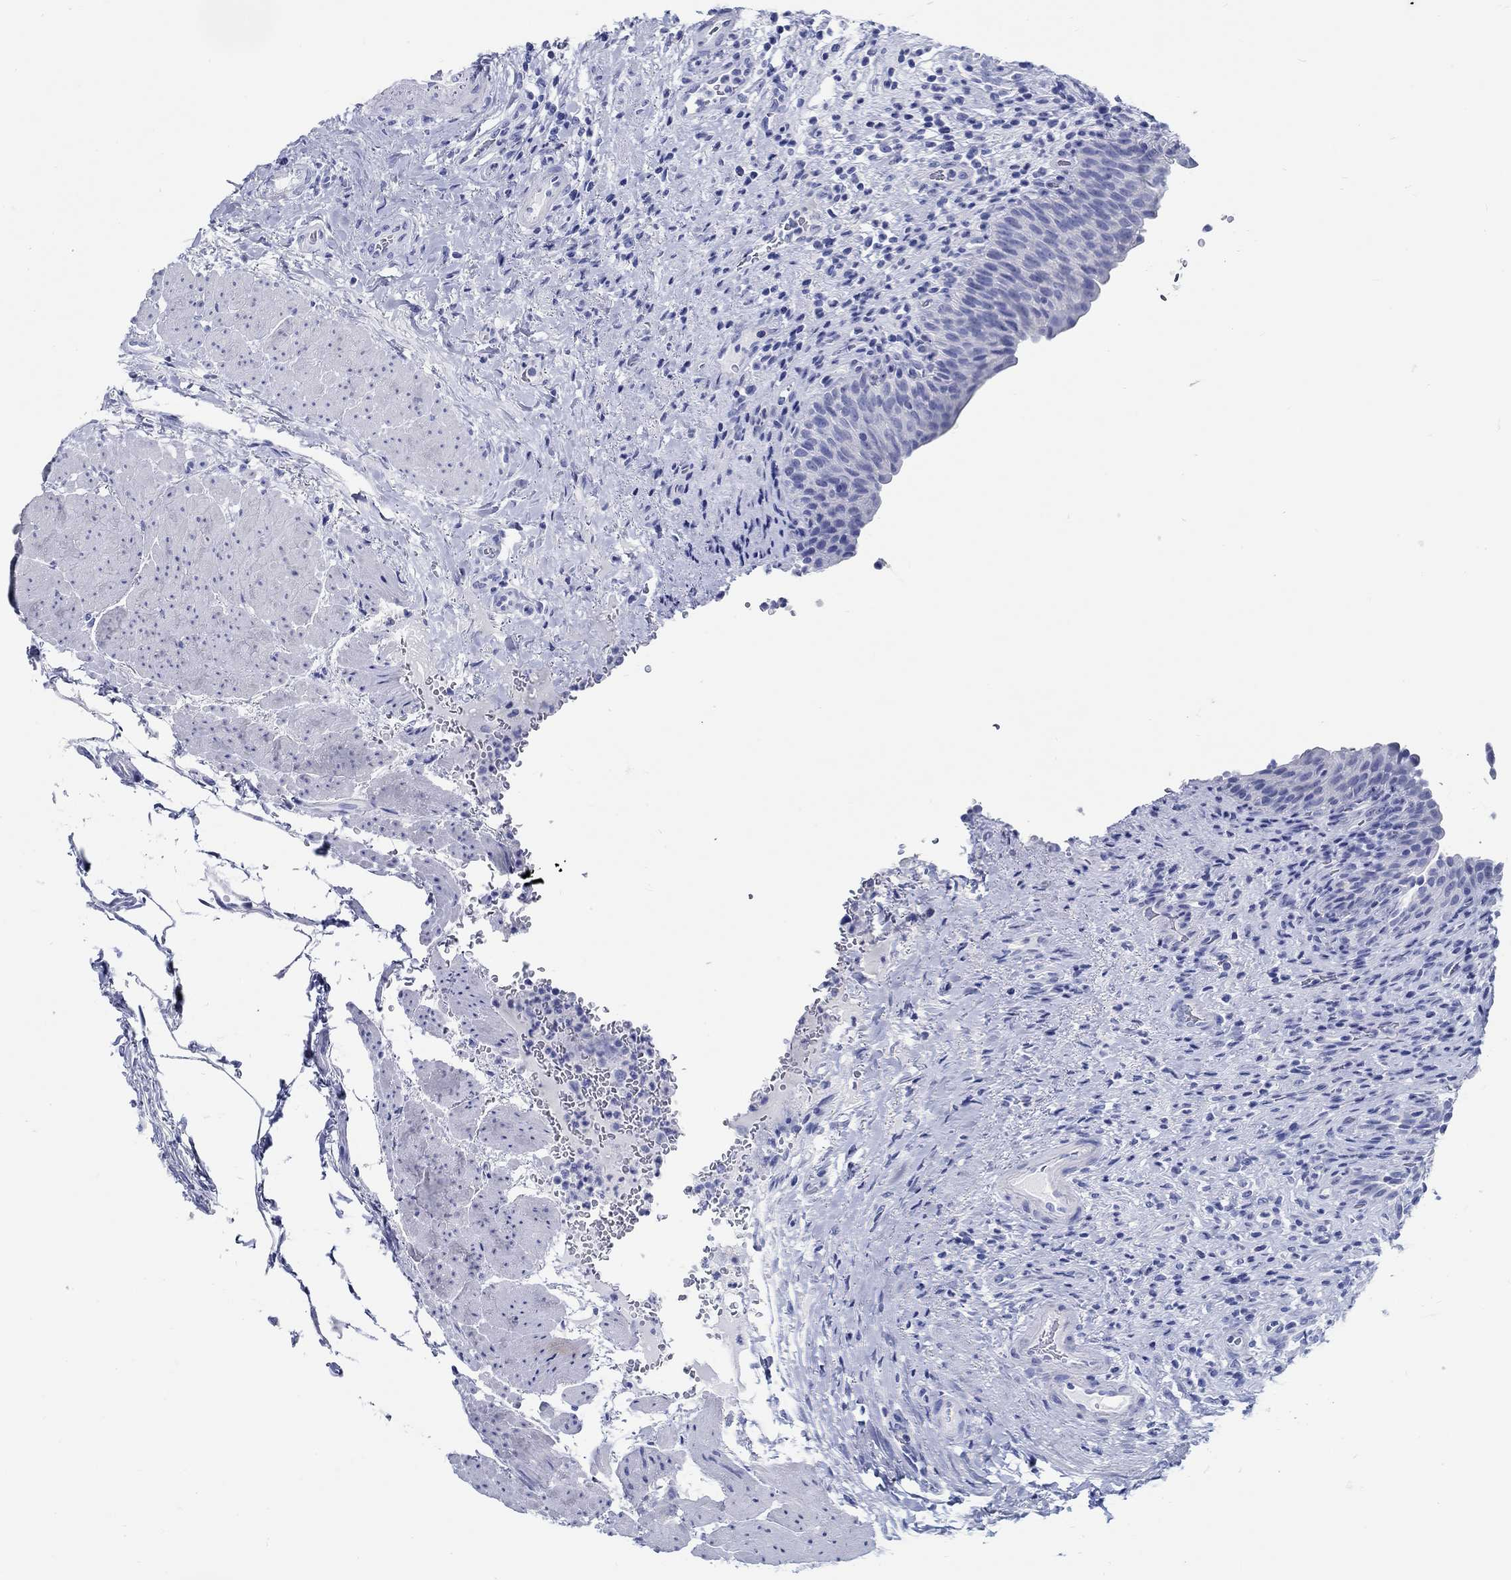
{"staining": {"intensity": "negative", "quantity": "none", "location": "none"}, "tissue": "urinary bladder", "cell_type": "Urothelial cells", "image_type": "normal", "snomed": [{"axis": "morphology", "description": "Normal tissue, NOS"}, {"axis": "topography", "description": "Urinary bladder"}], "caption": "Urinary bladder was stained to show a protein in brown. There is no significant positivity in urothelial cells.", "gene": "FBXO2", "patient": {"sex": "male", "age": 66}}